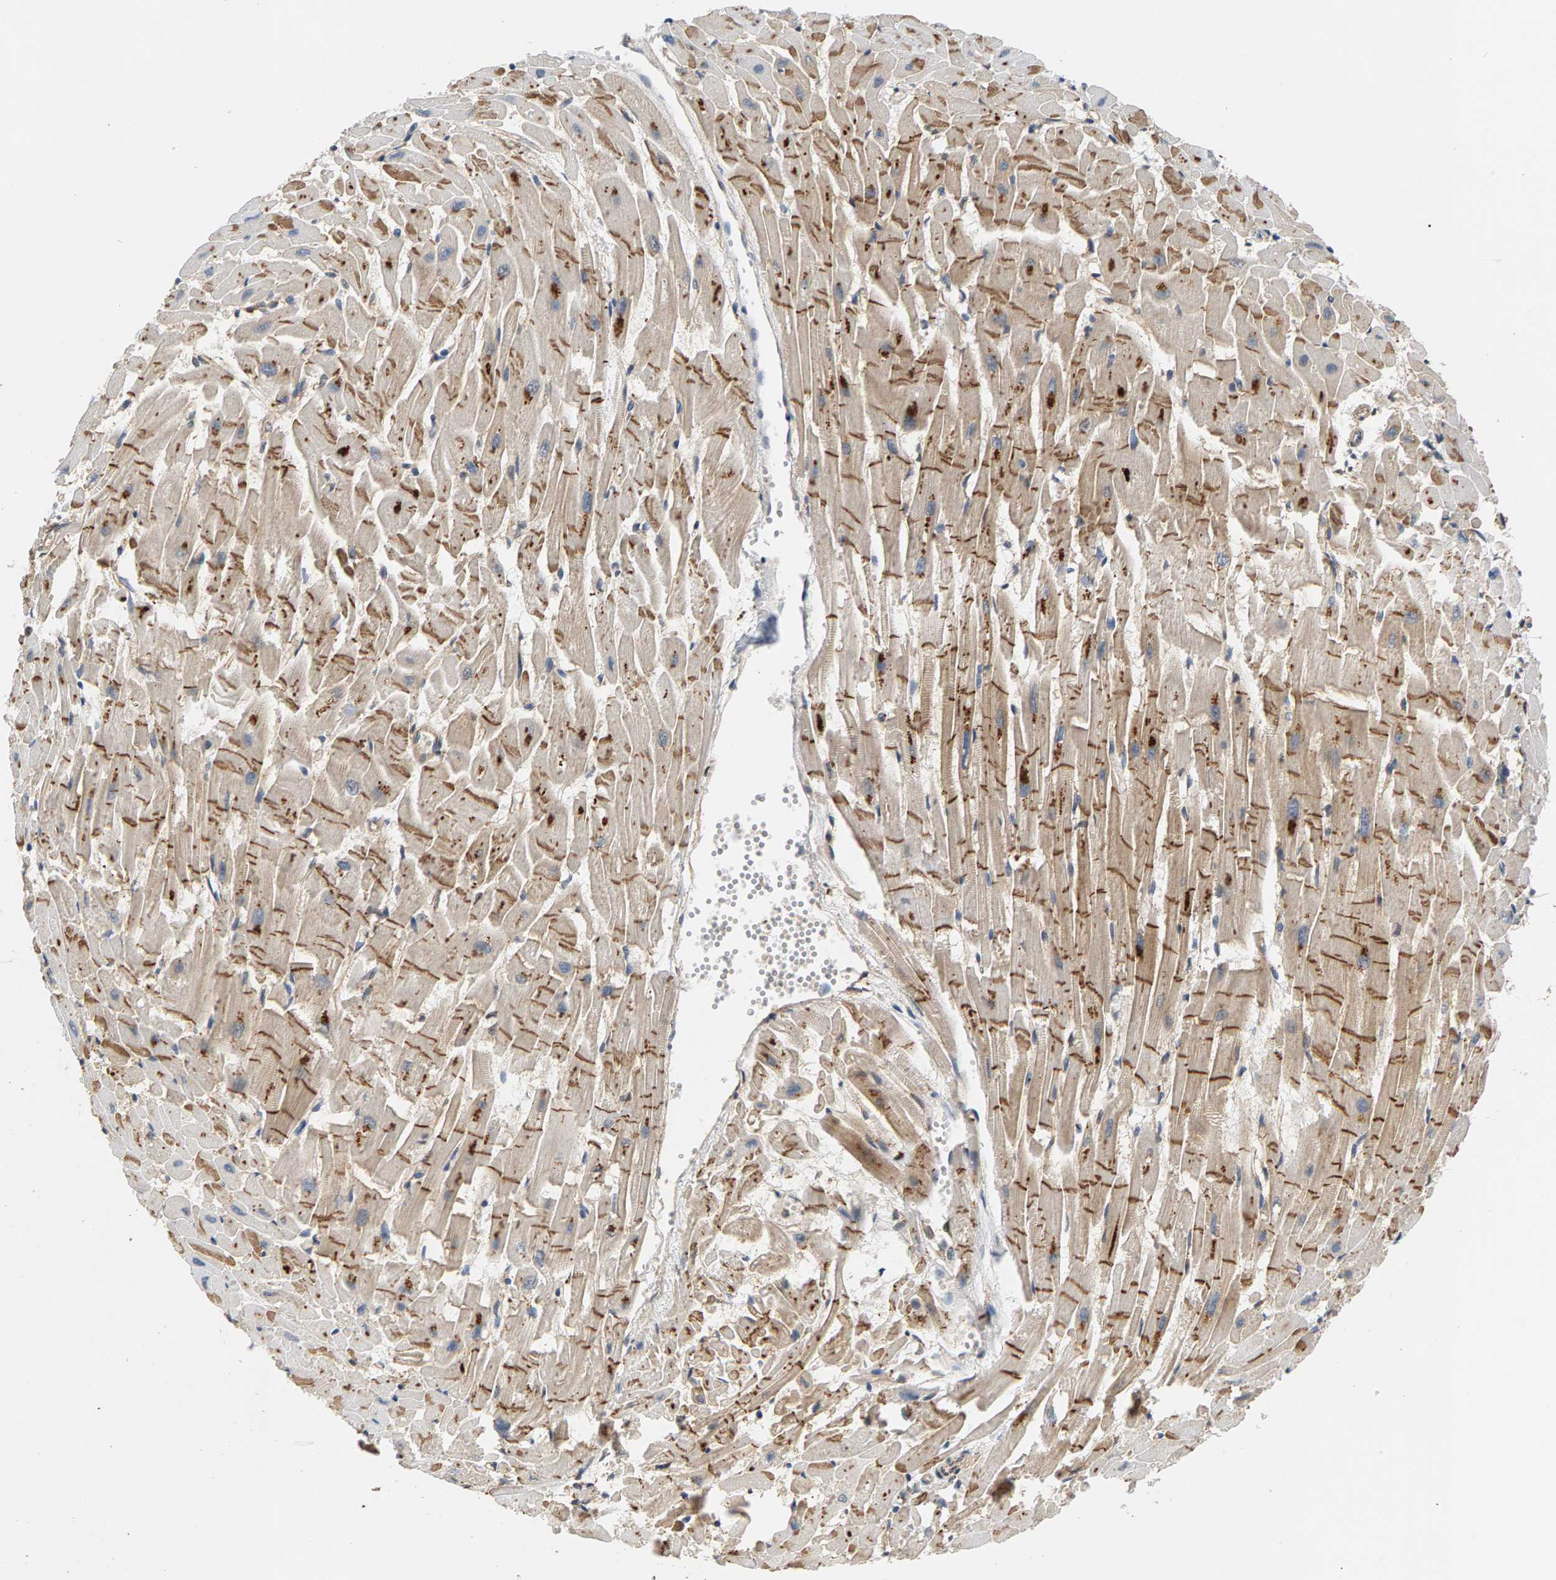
{"staining": {"intensity": "moderate", "quantity": ">75%", "location": "cytoplasmic/membranous"}, "tissue": "heart muscle", "cell_type": "Cardiomyocytes", "image_type": "normal", "snomed": [{"axis": "morphology", "description": "Normal tissue, NOS"}, {"axis": "topography", "description": "Heart"}], "caption": "An image of heart muscle stained for a protein displays moderate cytoplasmic/membranous brown staining in cardiomyocytes. Immunohistochemistry (ihc) stains the protein in brown and the nuclei are stained blue.", "gene": "MAP2K5", "patient": {"sex": "female", "age": 19}}